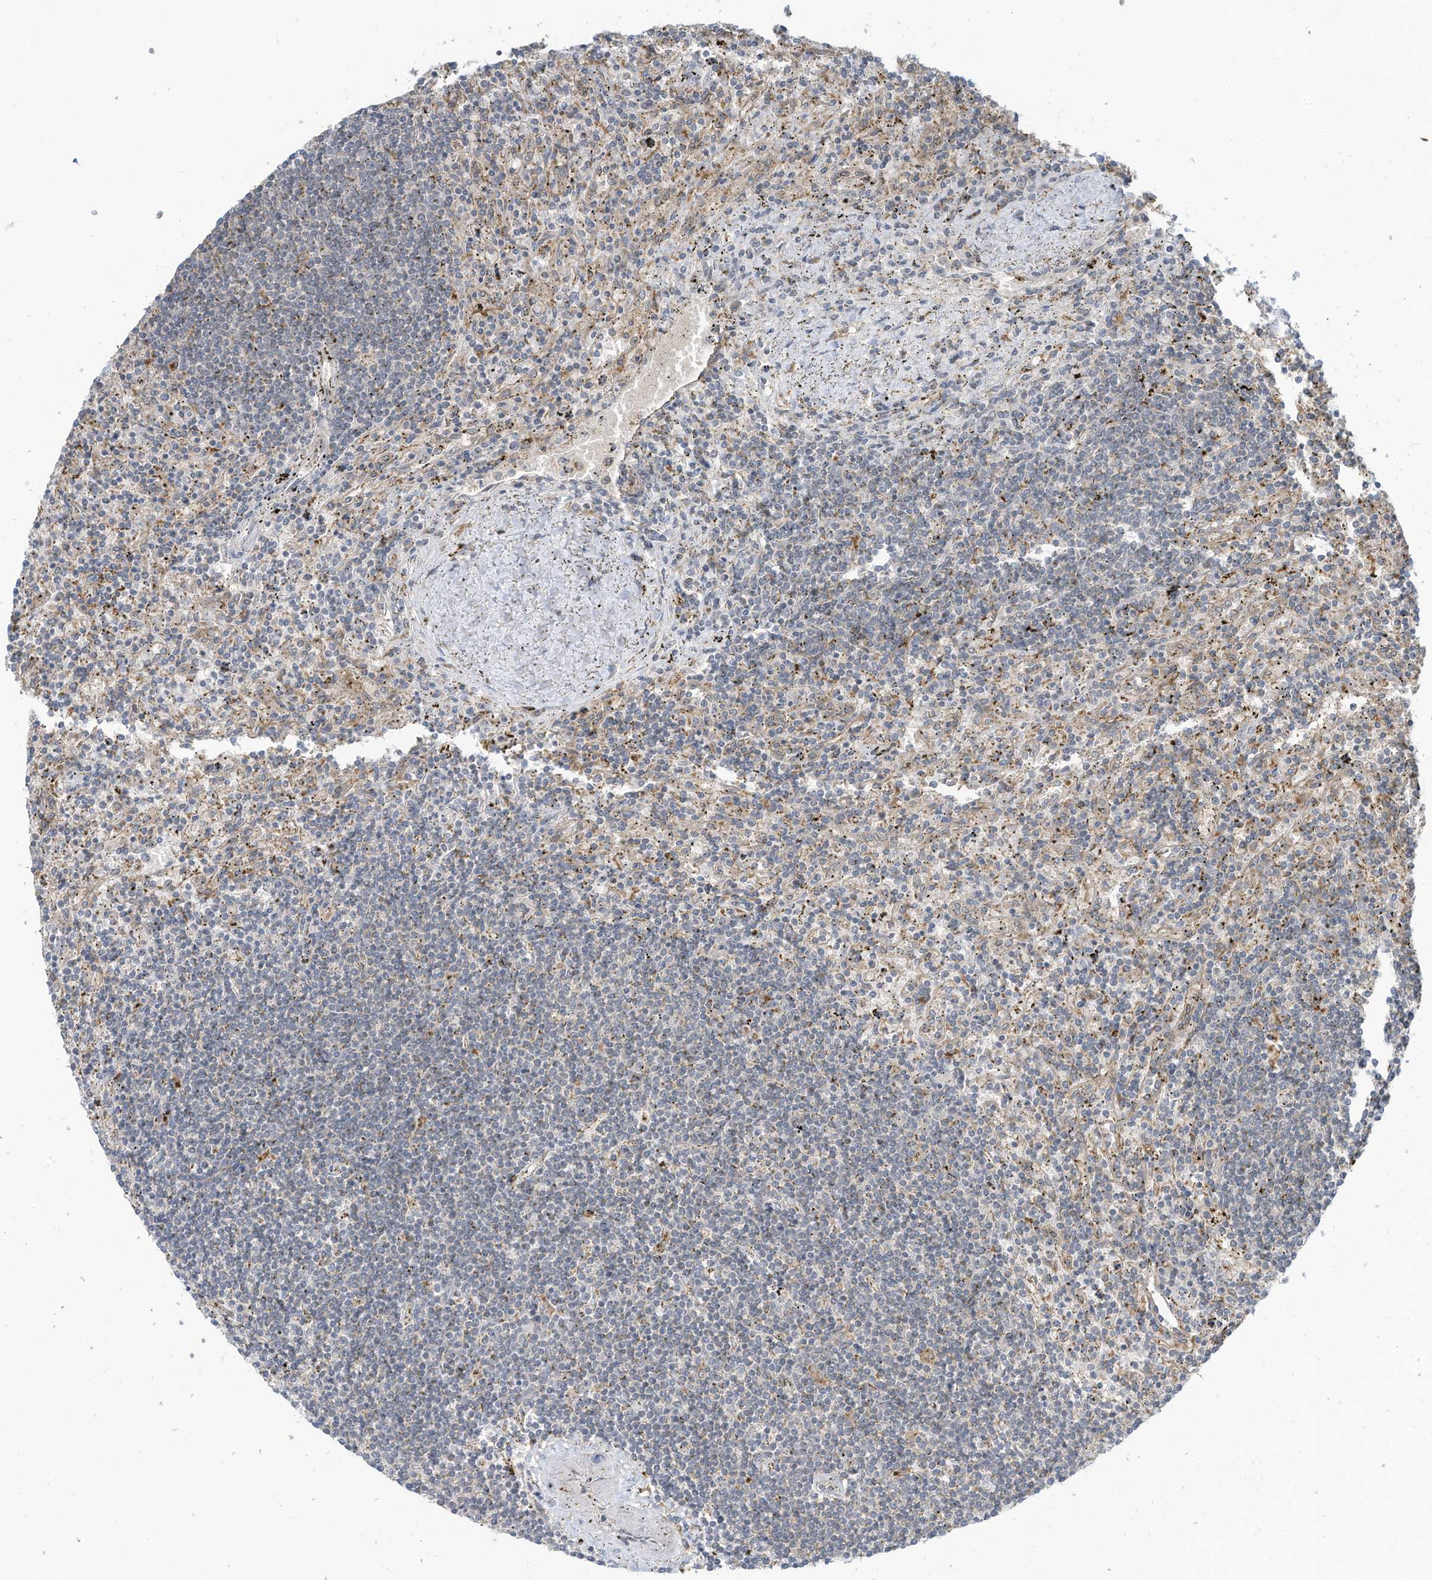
{"staining": {"intensity": "negative", "quantity": "none", "location": "none"}, "tissue": "lymphoma", "cell_type": "Tumor cells", "image_type": "cancer", "snomed": [{"axis": "morphology", "description": "Malignant lymphoma, non-Hodgkin's type, Low grade"}, {"axis": "topography", "description": "Spleen"}], "caption": "Malignant lymphoma, non-Hodgkin's type (low-grade) was stained to show a protein in brown. There is no significant staining in tumor cells.", "gene": "DZIP3", "patient": {"sex": "male", "age": 76}}